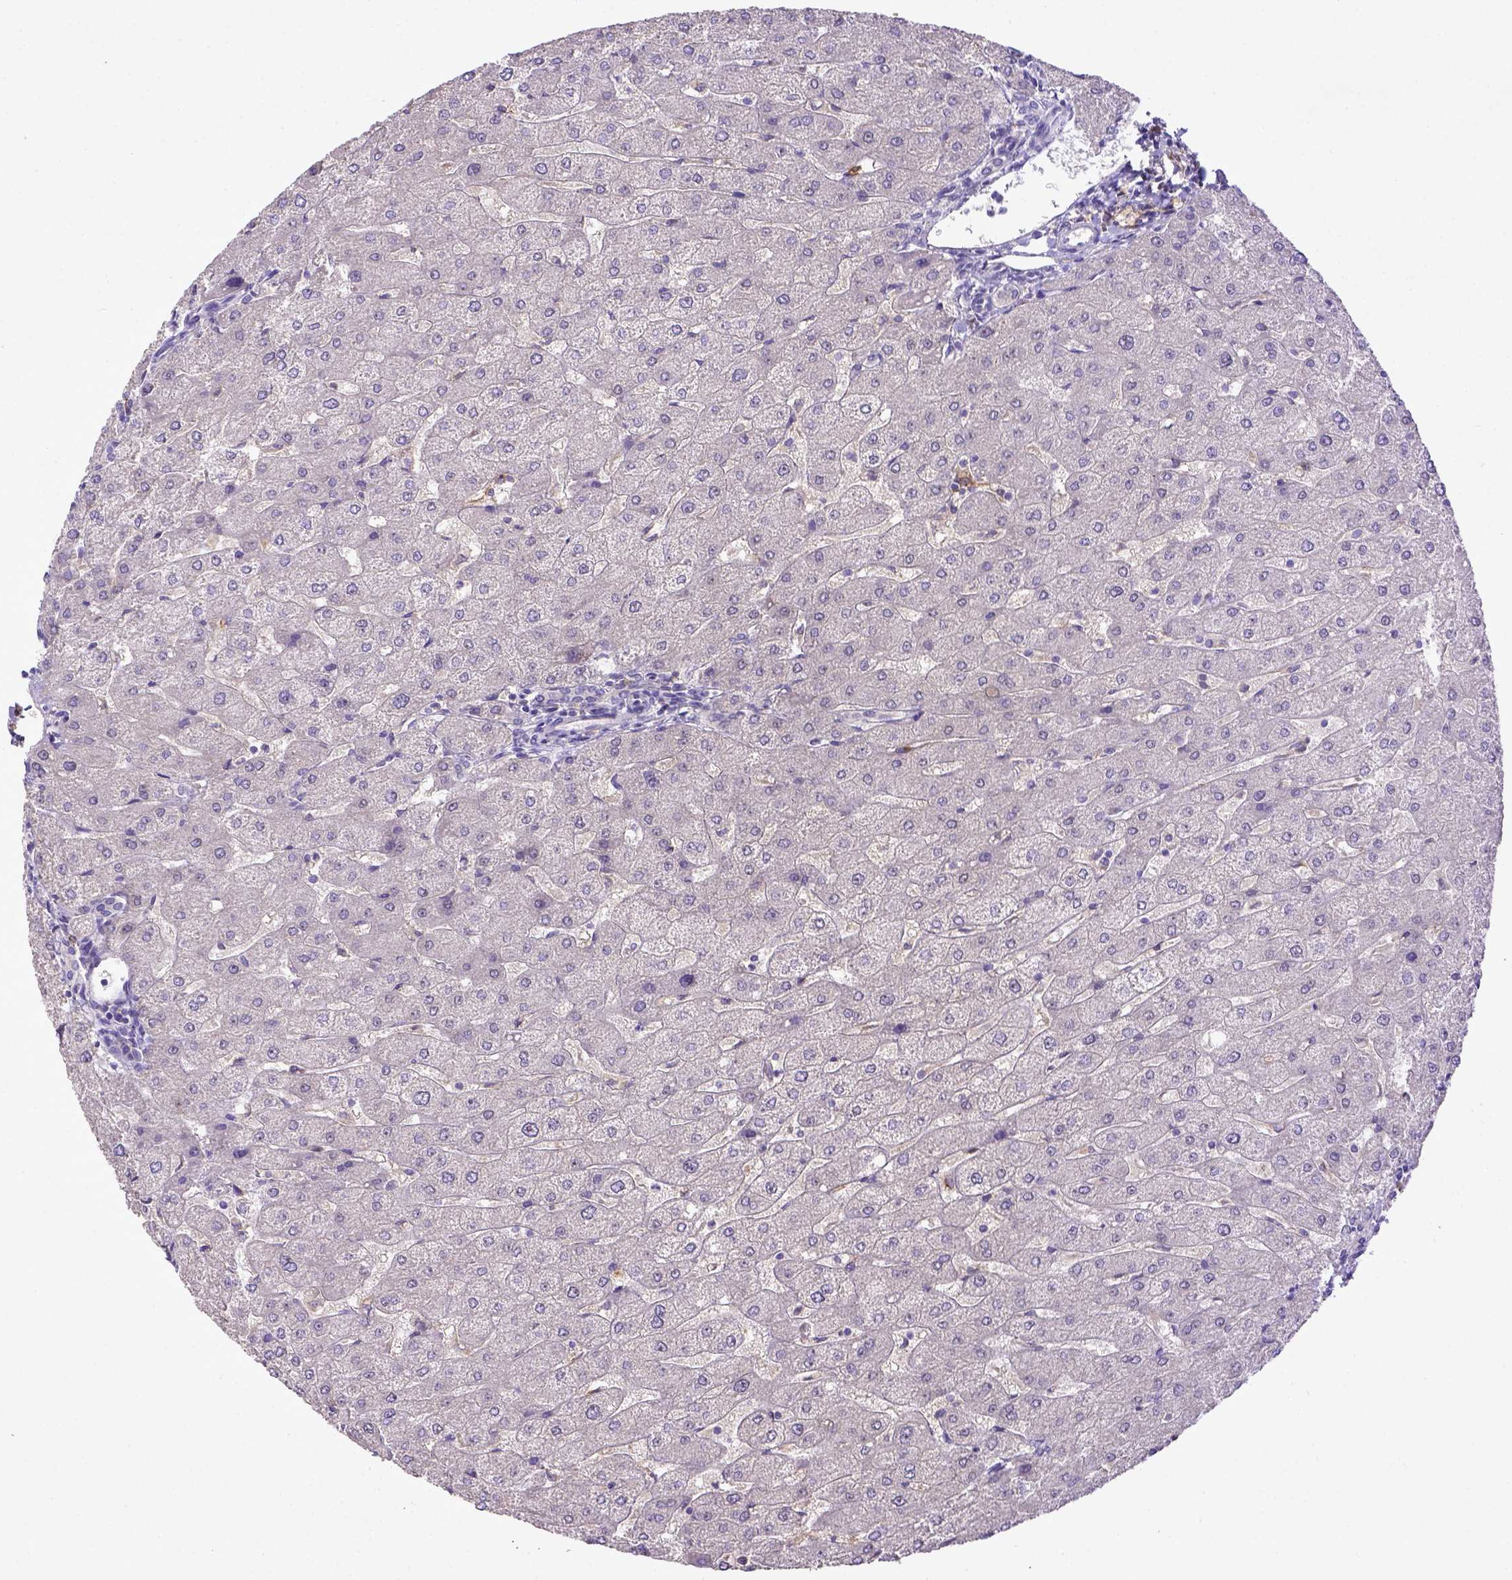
{"staining": {"intensity": "negative", "quantity": "none", "location": "none"}, "tissue": "liver", "cell_type": "Cholangiocytes", "image_type": "normal", "snomed": [{"axis": "morphology", "description": "Normal tissue, NOS"}, {"axis": "topography", "description": "Liver"}], "caption": "DAB immunohistochemical staining of normal human liver exhibits no significant staining in cholangiocytes.", "gene": "CD40", "patient": {"sex": "male", "age": 67}}